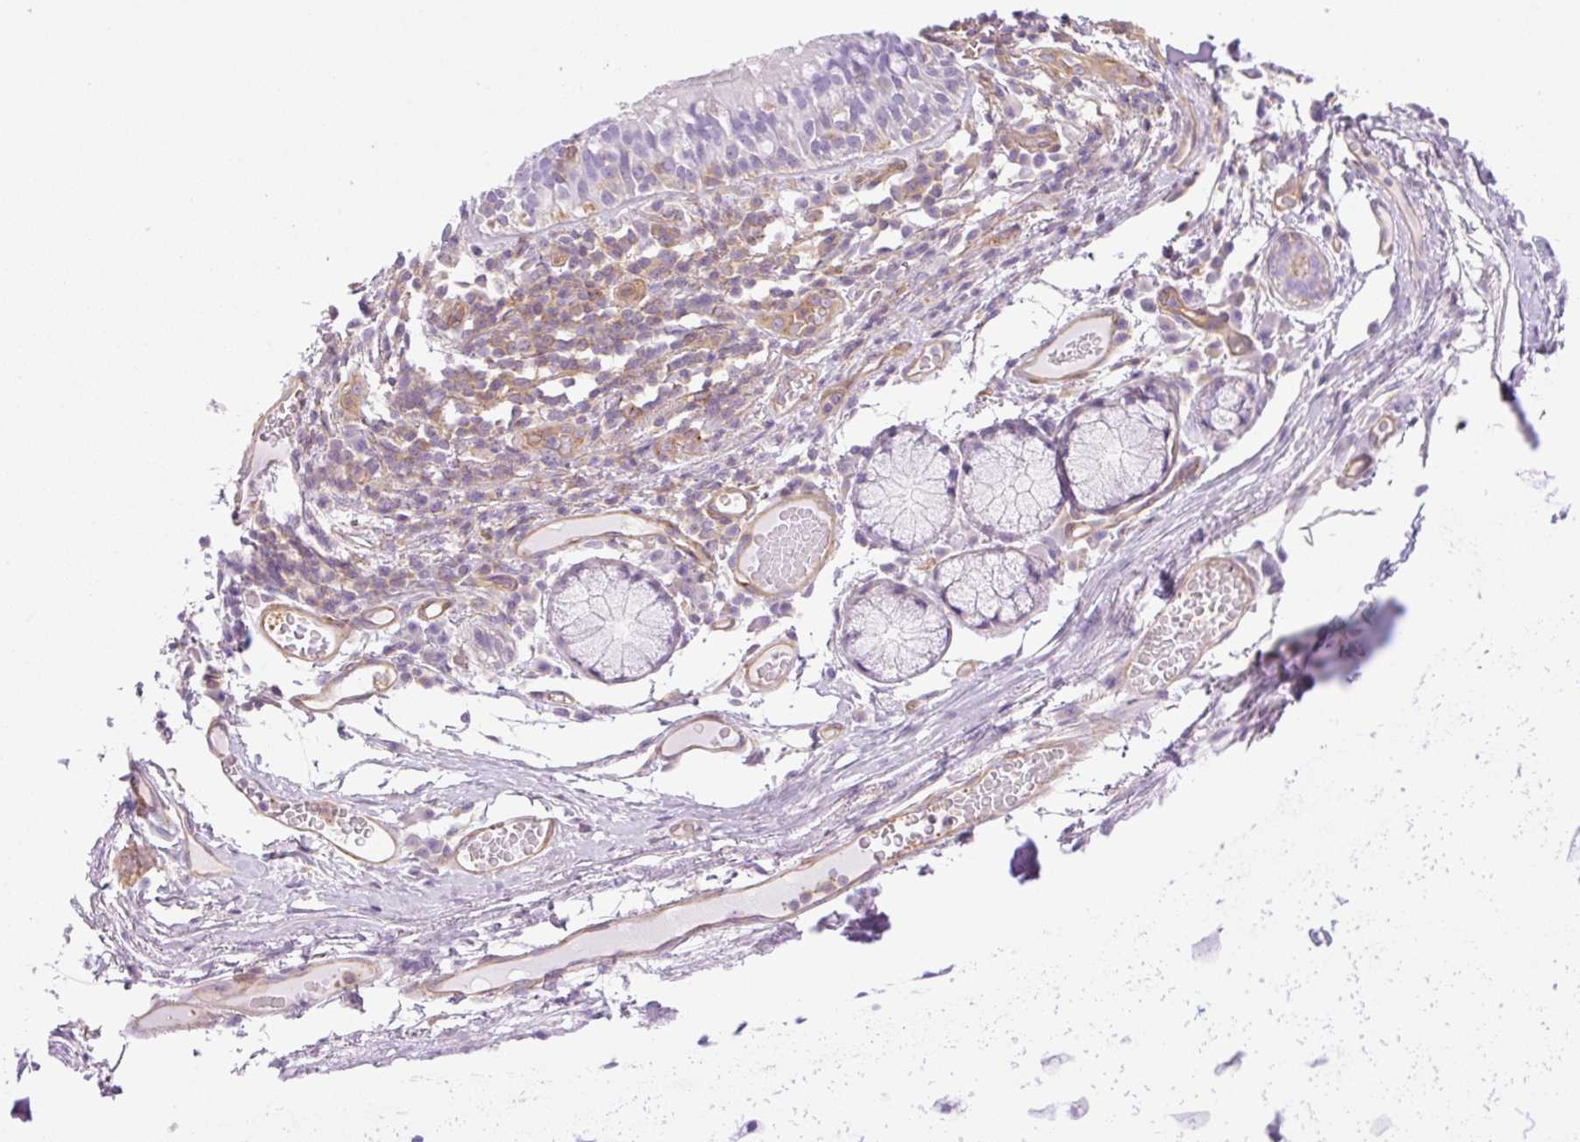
{"staining": {"intensity": "negative", "quantity": "none", "location": "none"}, "tissue": "soft tissue", "cell_type": "Chondrocytes", "image_type": "normal", "snomed": [{"axis": "morphology", "description": "Normal tissue, NOS"}, {"axis": "topography", "description": "Cartilage tissue"}, {"axis": "topography", "description": "Bronchus"}], "caption": "Immunohistochemical staining of unremarkable soft tissue shows no significant staining in chondrocytes.", "gene": "EHD1", "patient": {"sex": "male", "age": 56}}